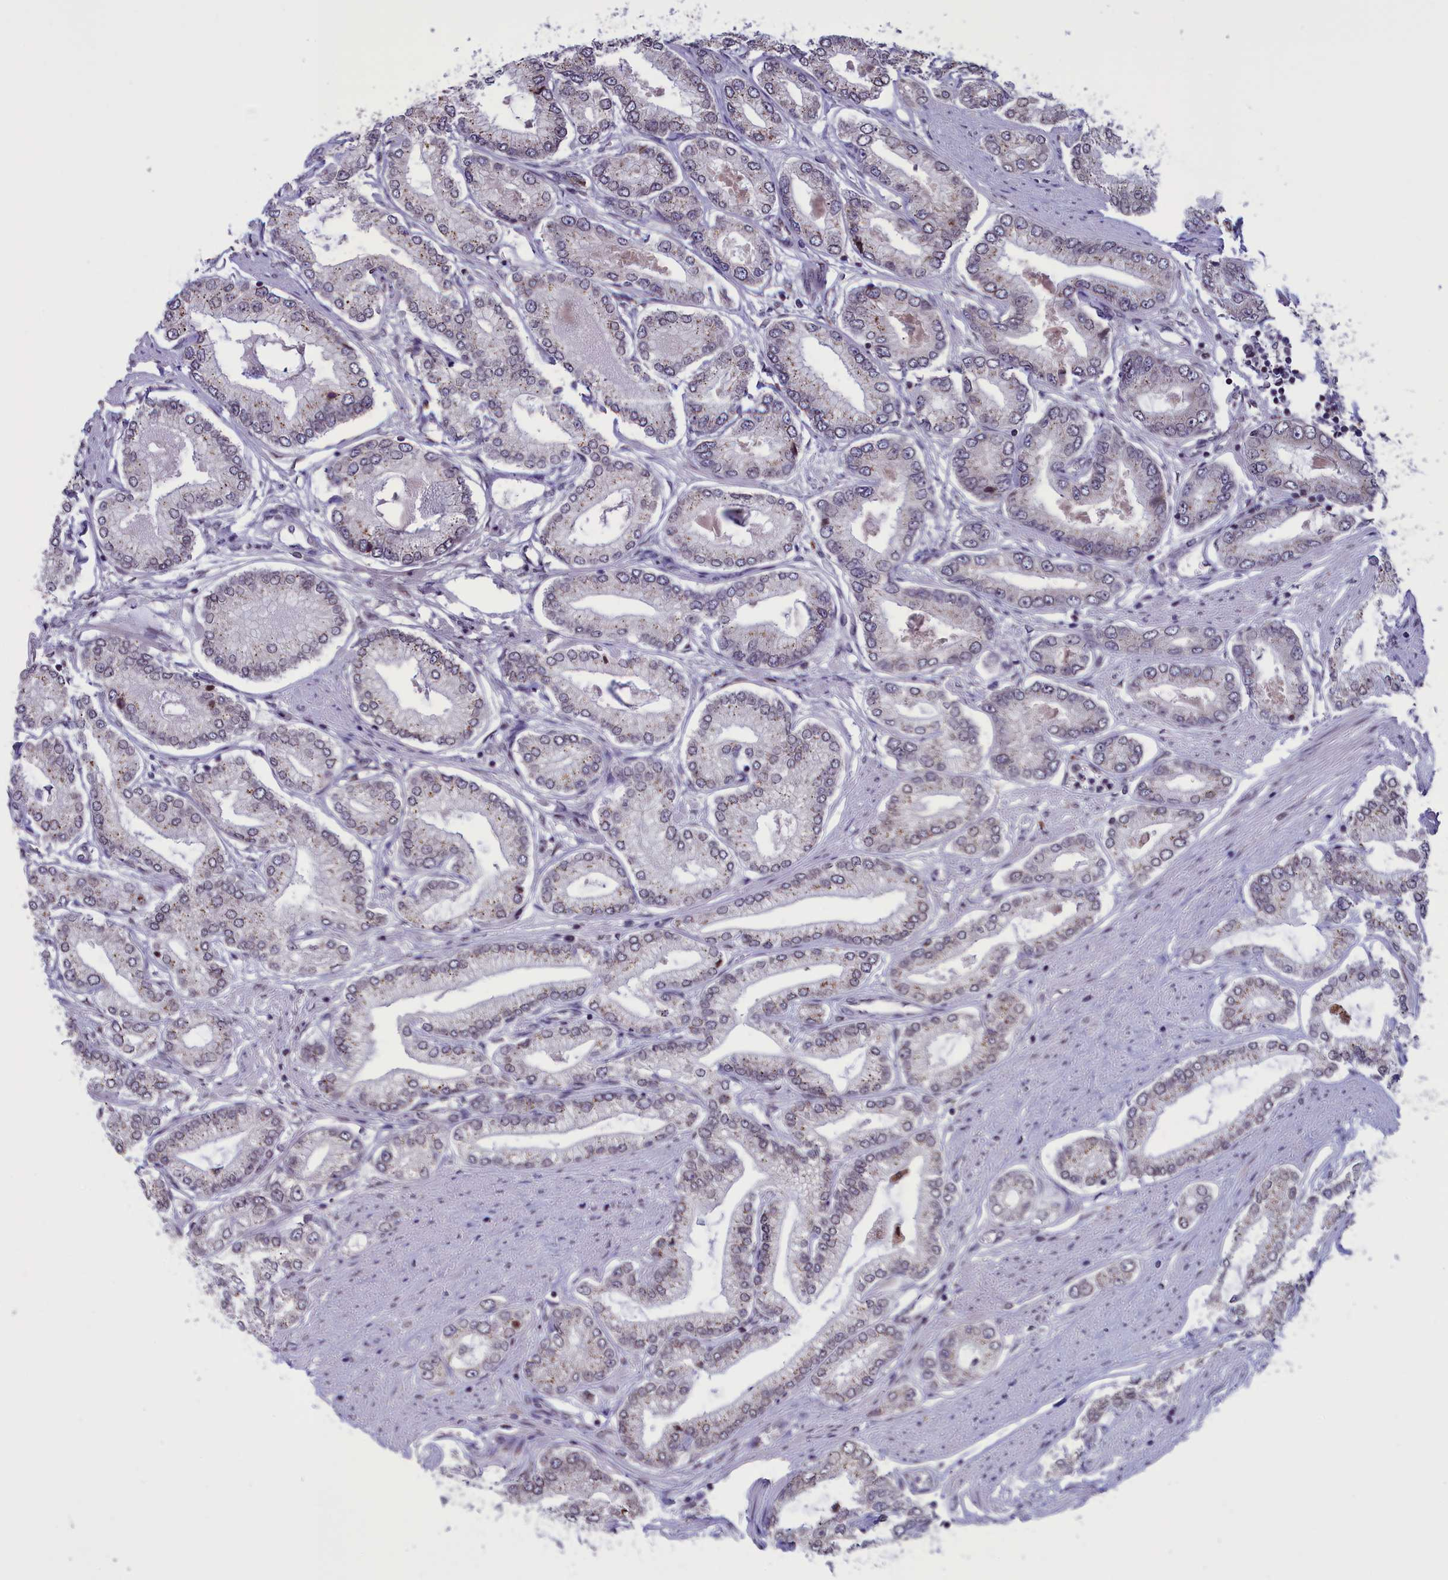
{"staining": {"intensity": "weak", "quantity": "25%-75%", "location": "cytoplasmic/membranous"}, "tissue": "prostate cancer", "cell_type": "Tumor cells", "image_type": "cancer", "snomed": [{"axis": "morphology", "description": "Adenocarcinoma, Low grade"}, {"axis": "topography", "description": "Prostate"}], "caption": "Tumor cells reveal low levels of weak cytoplasmic/membranous expression in about 25%-75% of cells in prostate adenocarcinoma (low-grade).", "gene": "PARS2", "patient": {"sex": "male", "age": 63}}